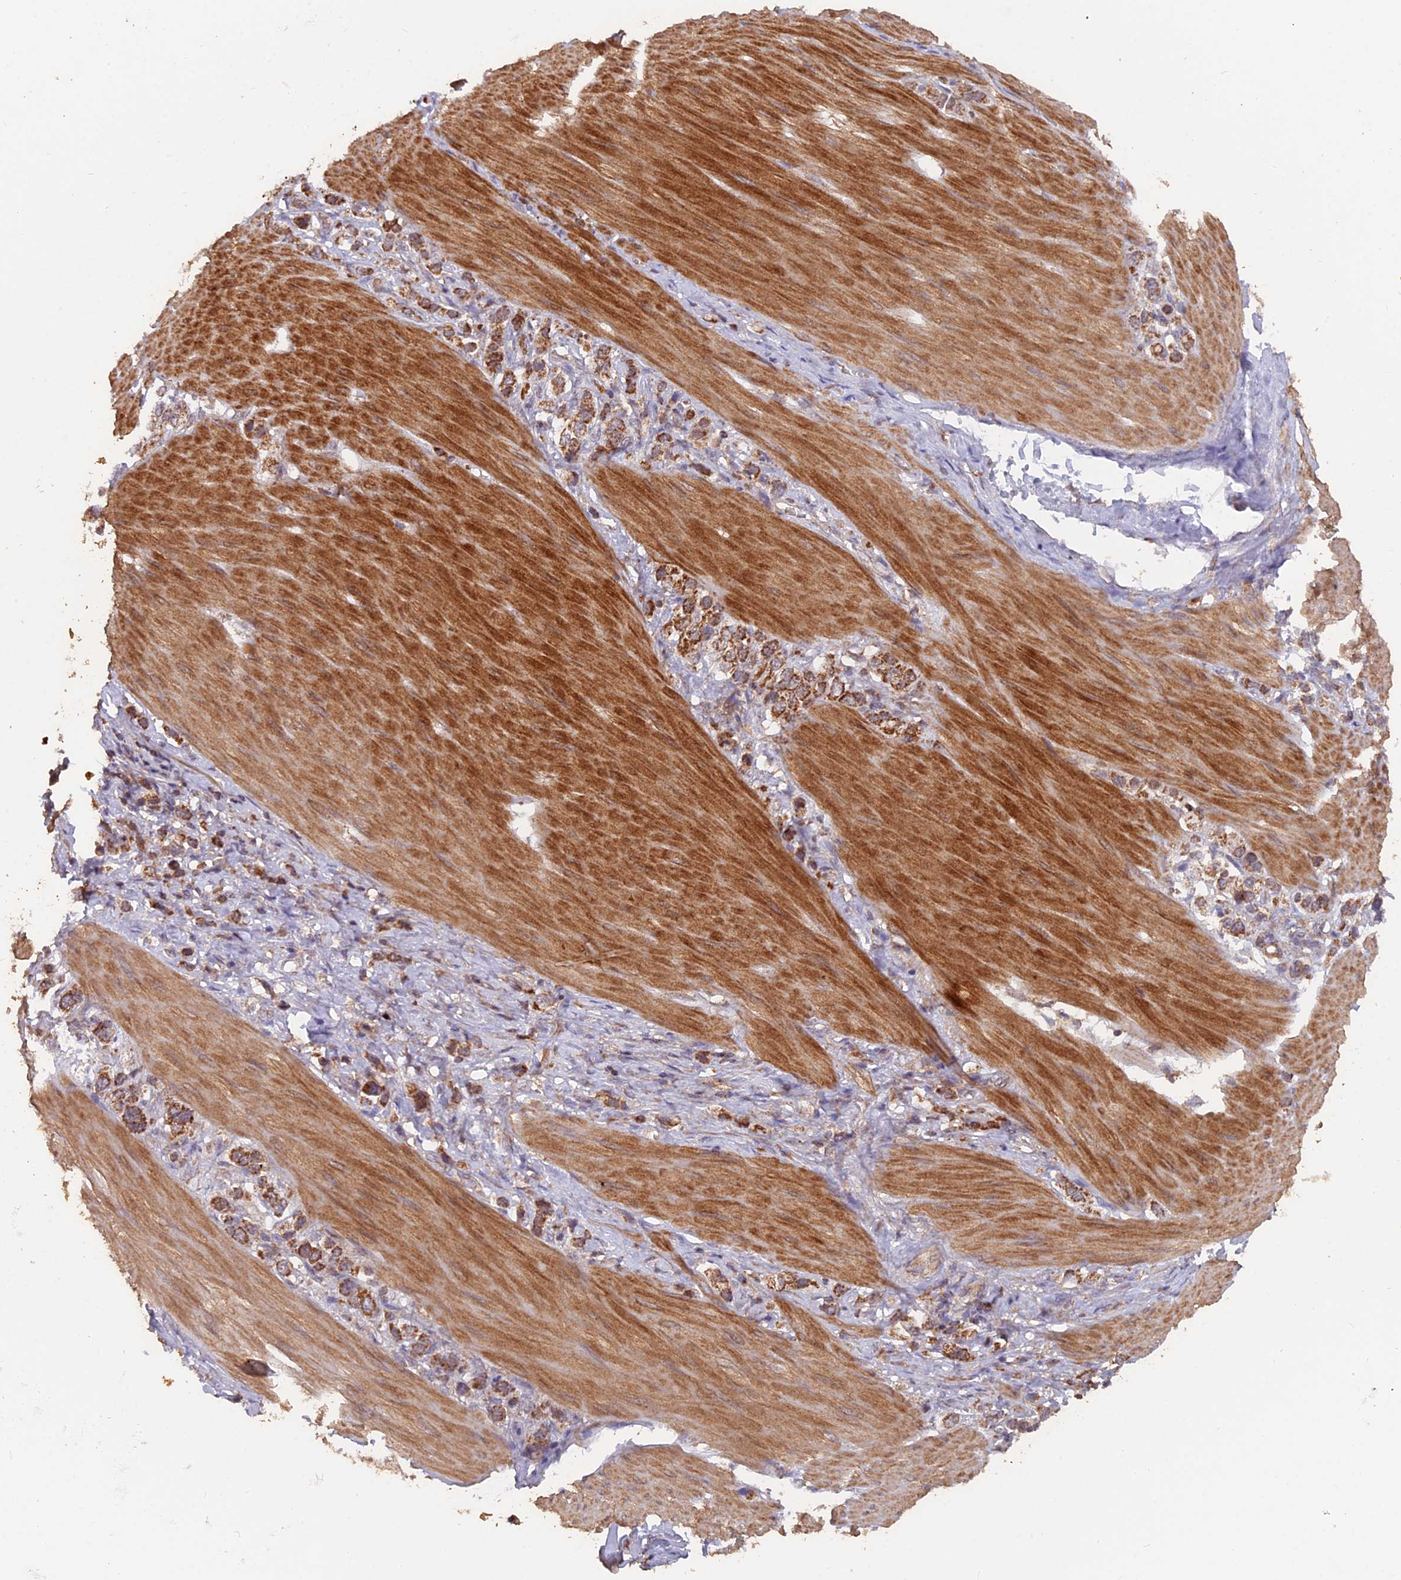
{"staining": {"intensity": "strong", "quantity": "25%-75%", "location": "cytoplasmic/membranous"}, "tissue": "stomach cancer", "cell_type": "Tumor cells", "image_type": "cancer", "snomed": [{"axis": "morphology", "description": "Adenocarcinoma, NOS"}, {"axis": "topography", "description": "Stomach"}], "caption": "Protein staining of stomach cancer (adenocarcinoma) tissue exhibits strong cytoplasmic/membranous staining in approximately 25%-75% of tumor cells.", "gene": "IFT22", "patient": {"sex": "female", "age": 65}}